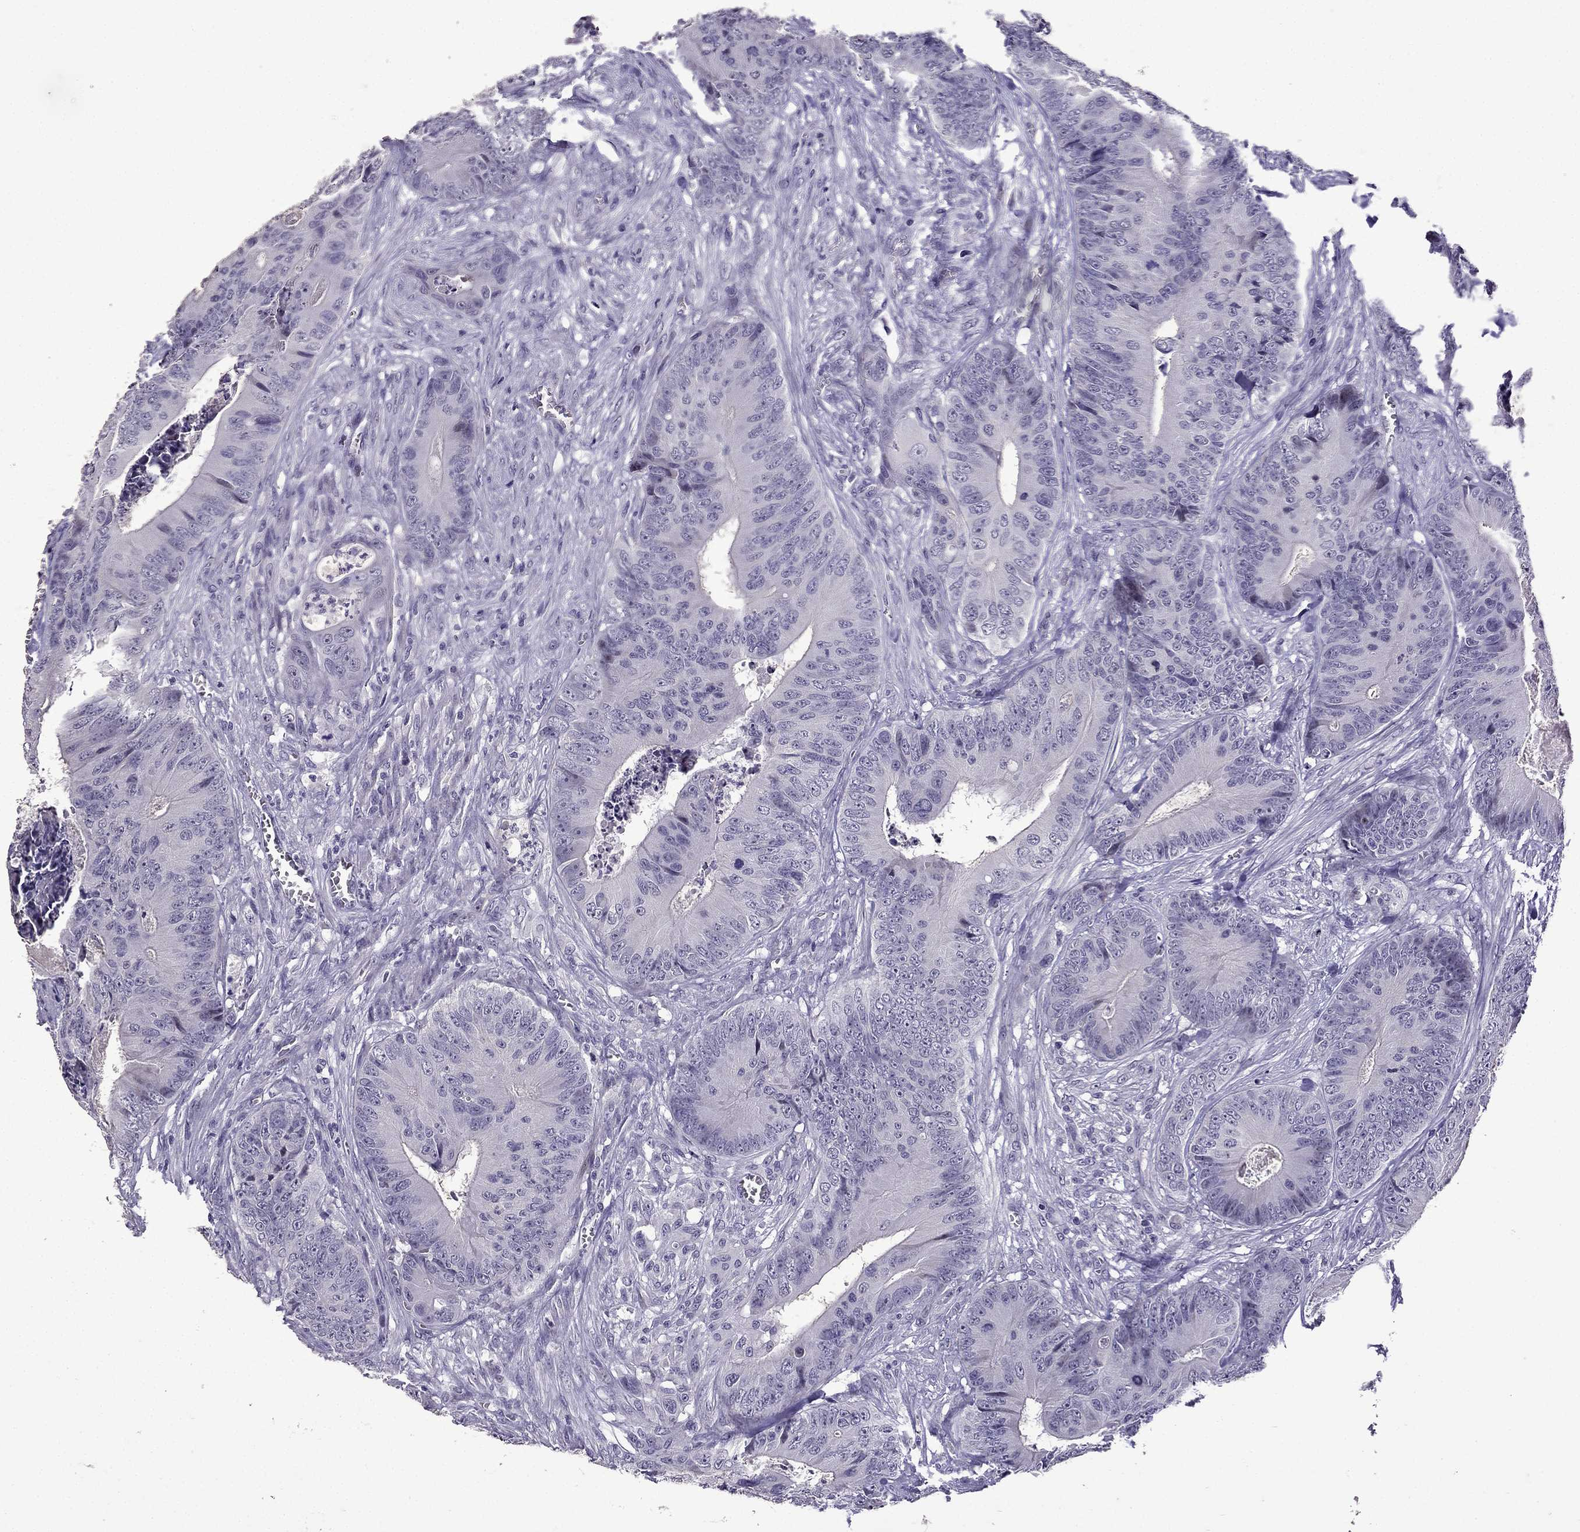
{"staining": {"intensity": "negative", "quantity": "none", "location": "none"}, "tissue": "colorectal cancer", "cell_type": "Tumor cells", "image_type": "cancer", "snomed": [{"axis": "morphology", "description": "Adenocarcinoma, NOS"}, {"axis": "topography", "description": "Colon"}], "caption": "The IHC histopathology image has no significant expression in tumor cells of adenocarcinoma (colorectal) tissue. (DAB immunohistochemistry with hematoxylin counter stain).", "gene": "TTN", "patient": {"sex": "male", "age": 84}}